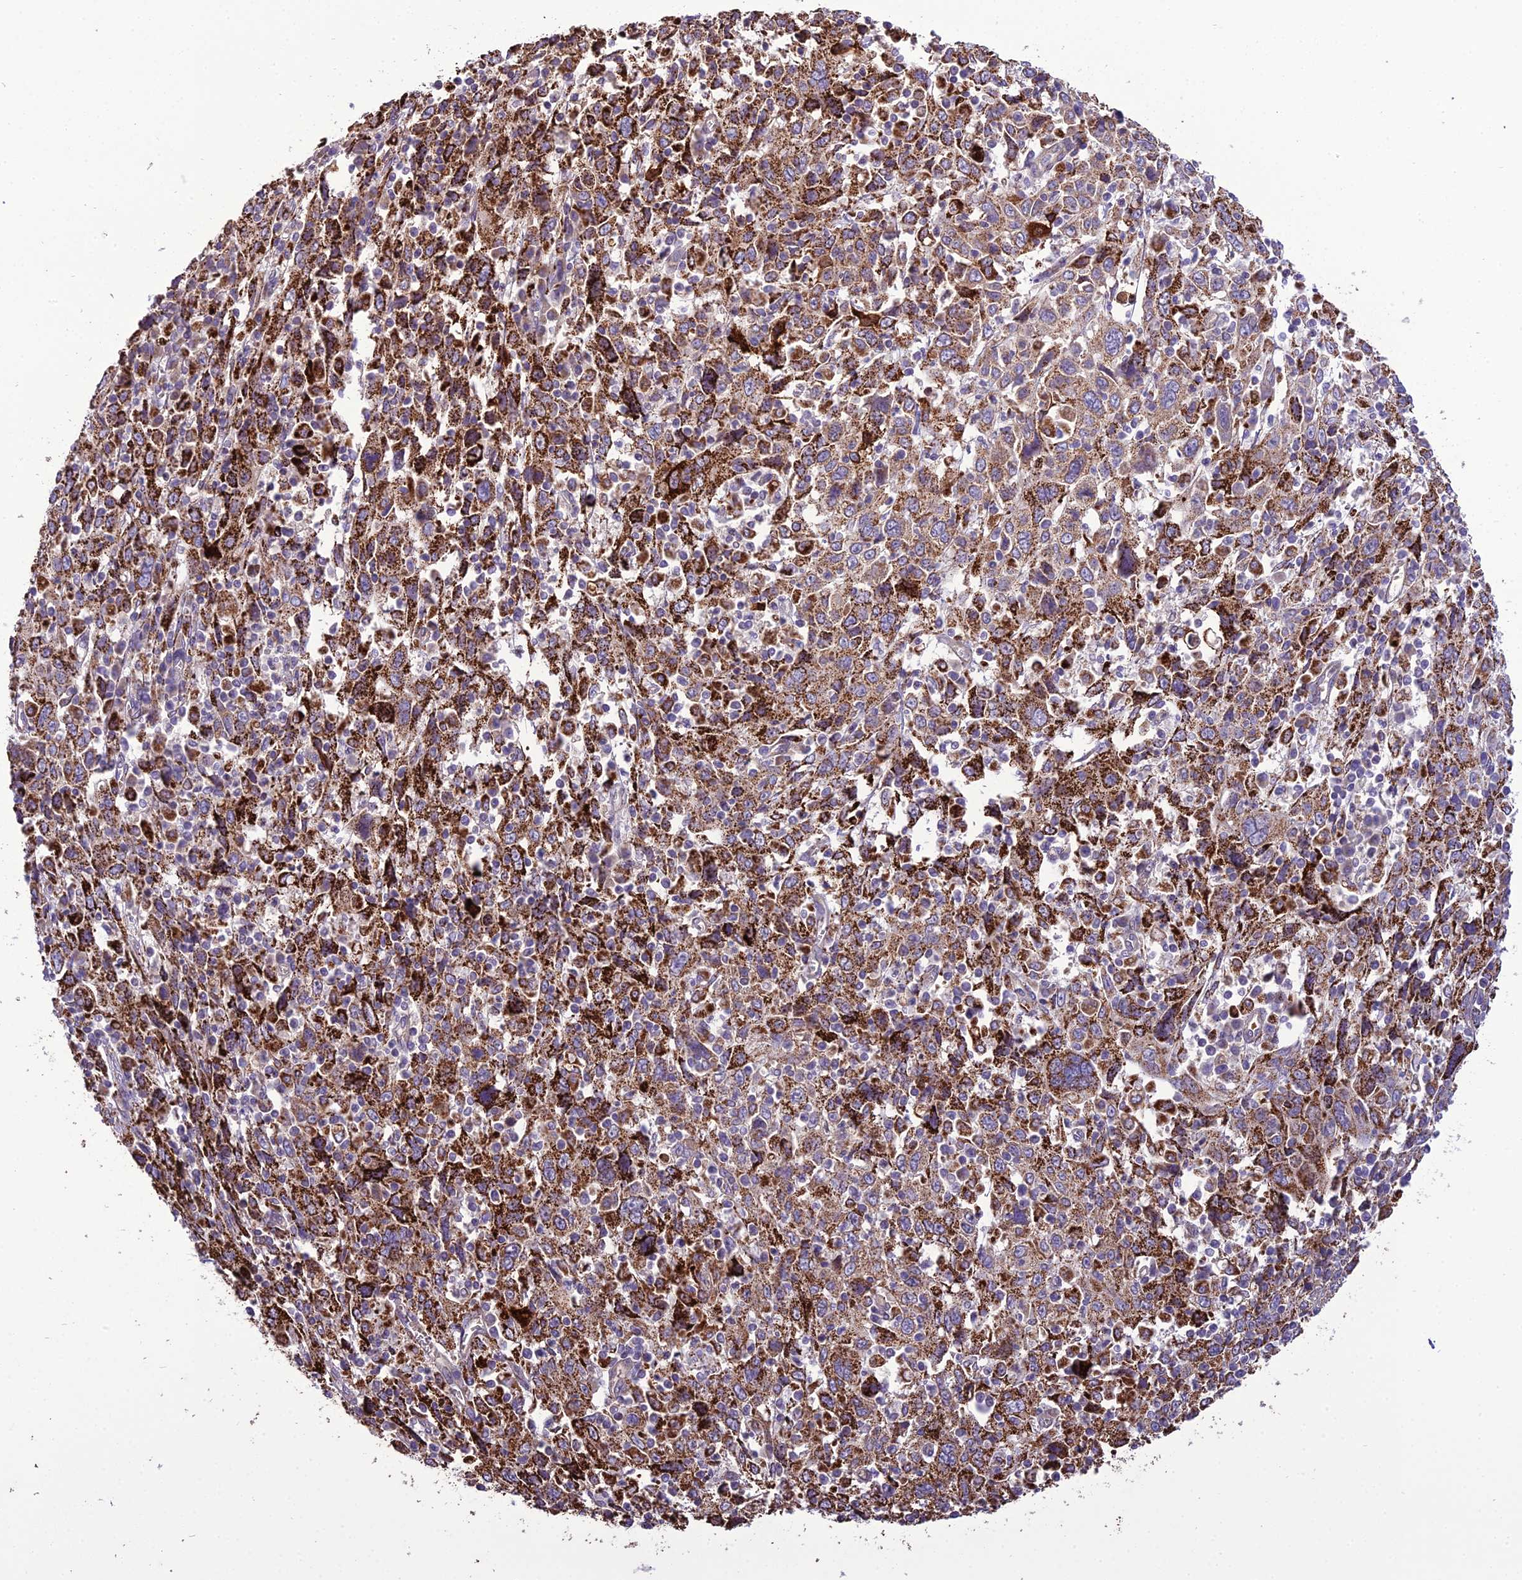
{"staining": {"intensity": "strong", "quantity": "25%-75%", "location": "cytoplasmic/membranous"}, "tissue": "cervical cancer", "cell_type": "Tumor cells", "image_type": "cancer", "snomed": [{"axis": "morphology", "description": "Squamous cell carcinoma, NOS"}, {"axis": "topography", "description": "Cervix"}], "caption": "Immunohistochemical staining of human cervical cancer (squamous cell carcinoma) demonstrates high levels of strong cytoplasmic/membranous protein positivity in approximately 25%-75% of tumor cells. The protein of interest is shown in brown color, while the nuclei are stained blue.", "gene": "TBC1D24", "patient": {"sex": "female", "age": 46}}